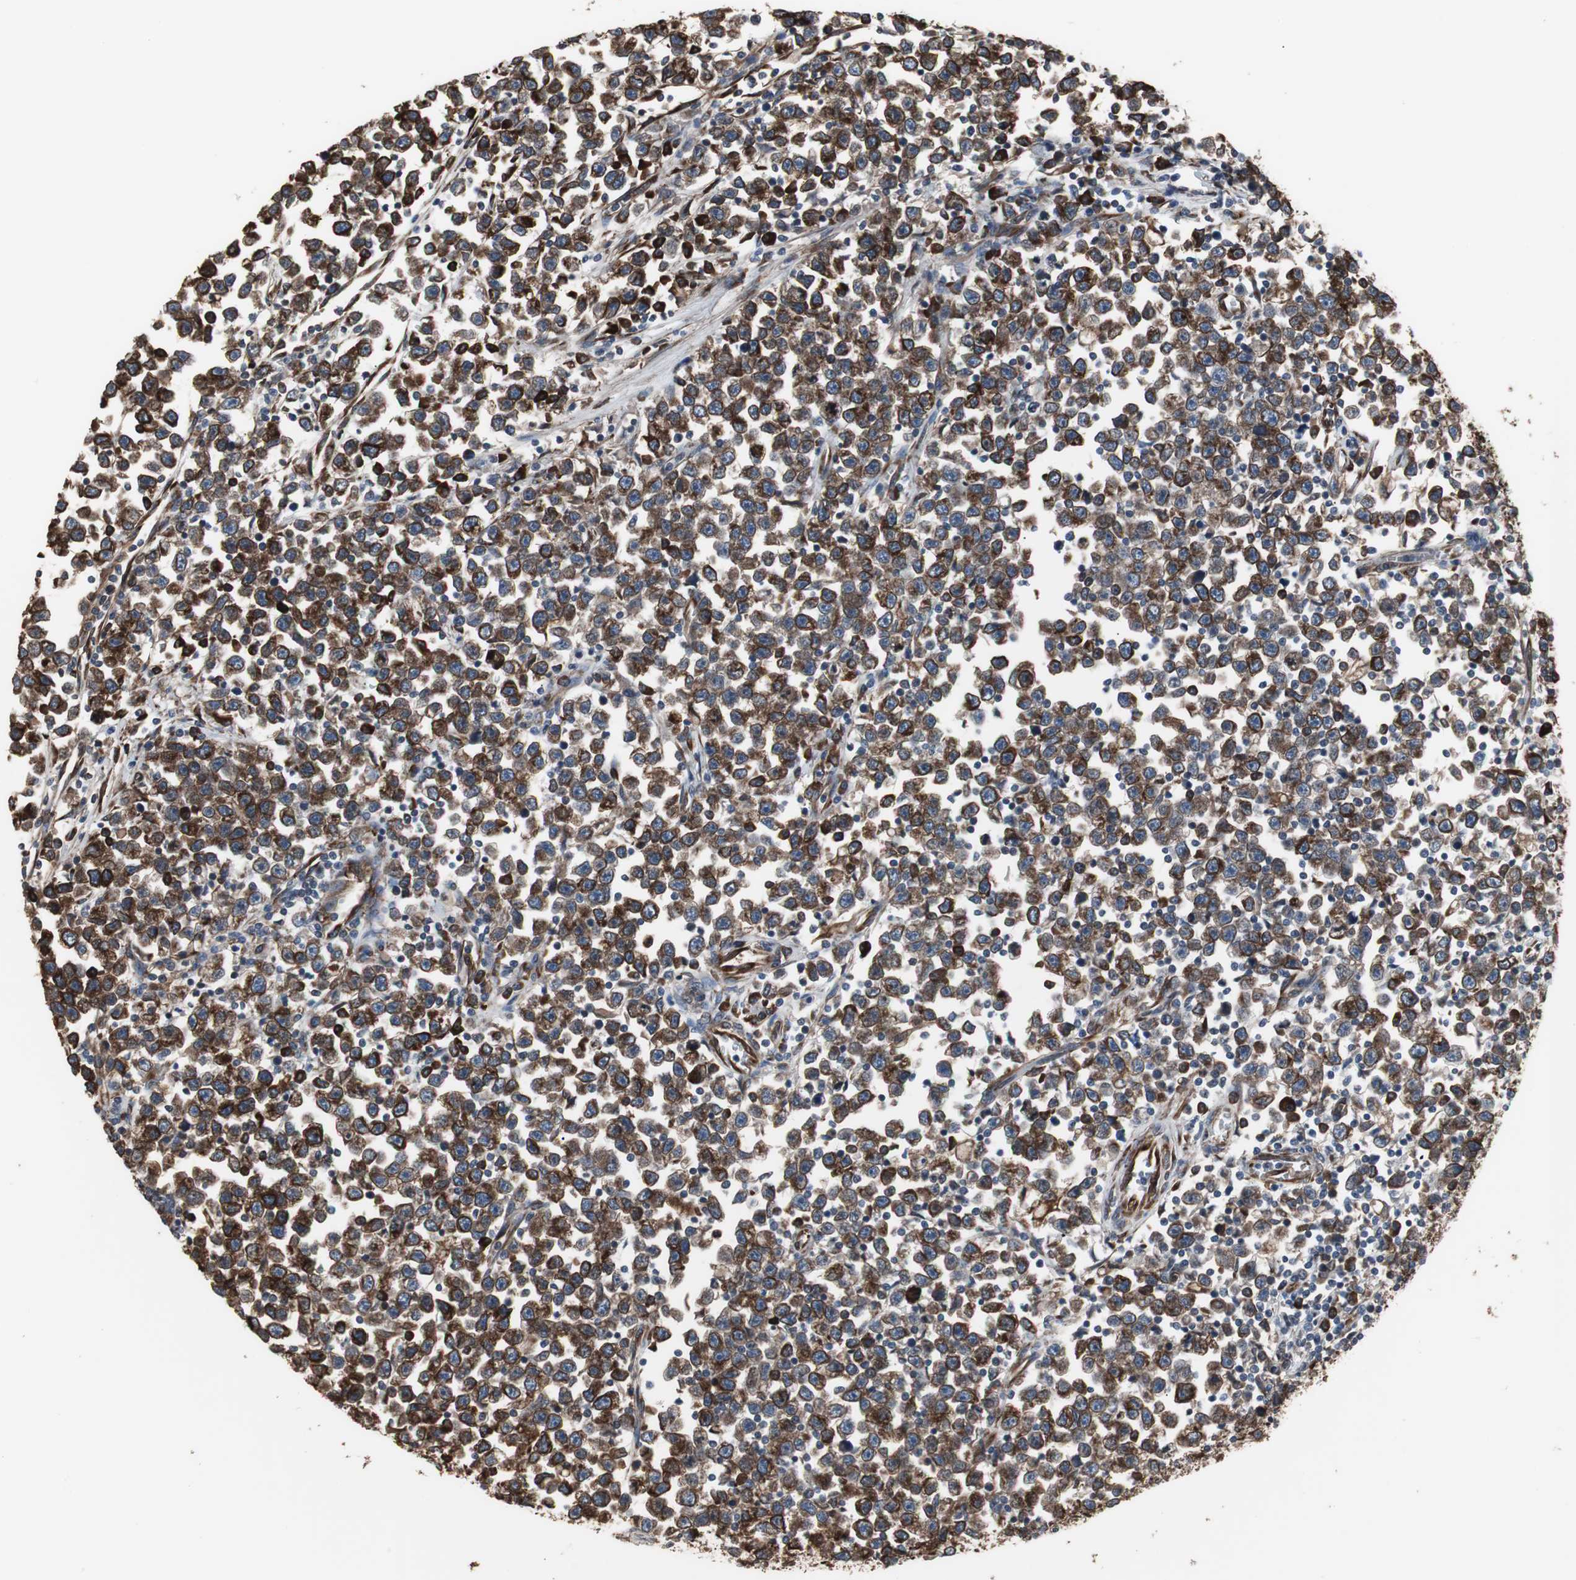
{"staining": {"intensity": "strong", "quantity": ">75%", "location": "cytoplasmic/membranous"}, "tissue": "testis cancer", "cell_type": "Tumor cells", "image_type": "cancer", "snomed": [{"axis": "morphology", "description": "Seminoma, NOS"}, {"axis": "topography", "description": "Testis"}], "caption": "Tumor cells reveal strong cytoplasmic/membranous positivity in approximately >75% of cells in testis seminoma. (Stains: DAB in brown, nuclei in blue, Microscopy: brightfield microscopy at high magnification).", "gene": "CALU", "patient": {"sex": "male", "age": 43}}